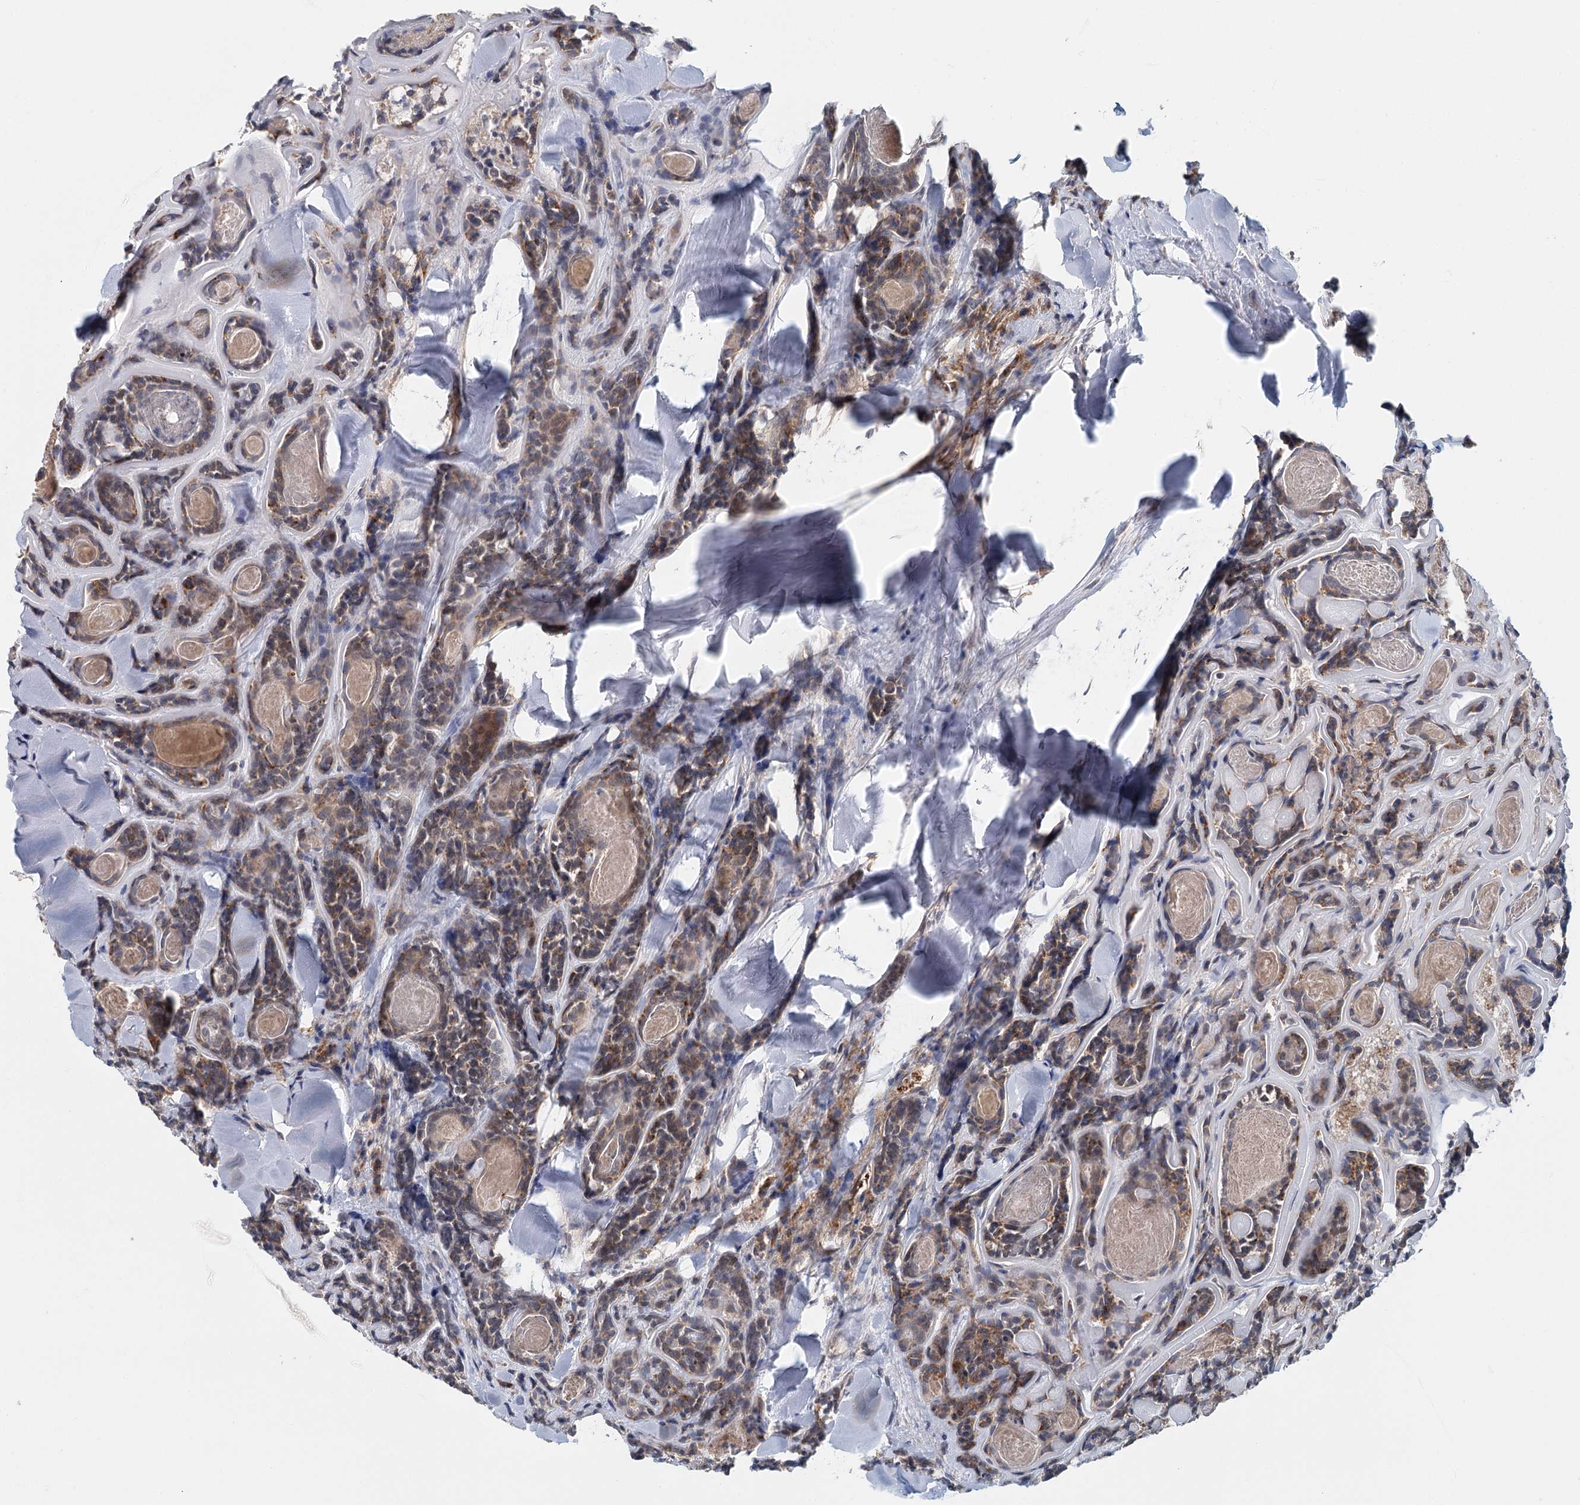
{"staining": {"intensity": "moderate", "quantity": ">75%", "location": "cytoplasmic/membranous"}, "tissue": "head and neck cancer", "cell_type": "Tumor cells", "image_type": "cancer", "snomed": [{"axis": "morphology", "description": "Adenocarcinoma, NOS"}, {"axis": "topography", "description": "Salivary gland"}, {"axis": "topography", "description": "Head-Neck"}], "caption": "Head and neck adenocarcinoma stained for a protein exhibits moderate cytoplasmic/membranous positivity in tumor cells.", "gene": "ADK", "patient": {"sex": "female", "age": 63}}